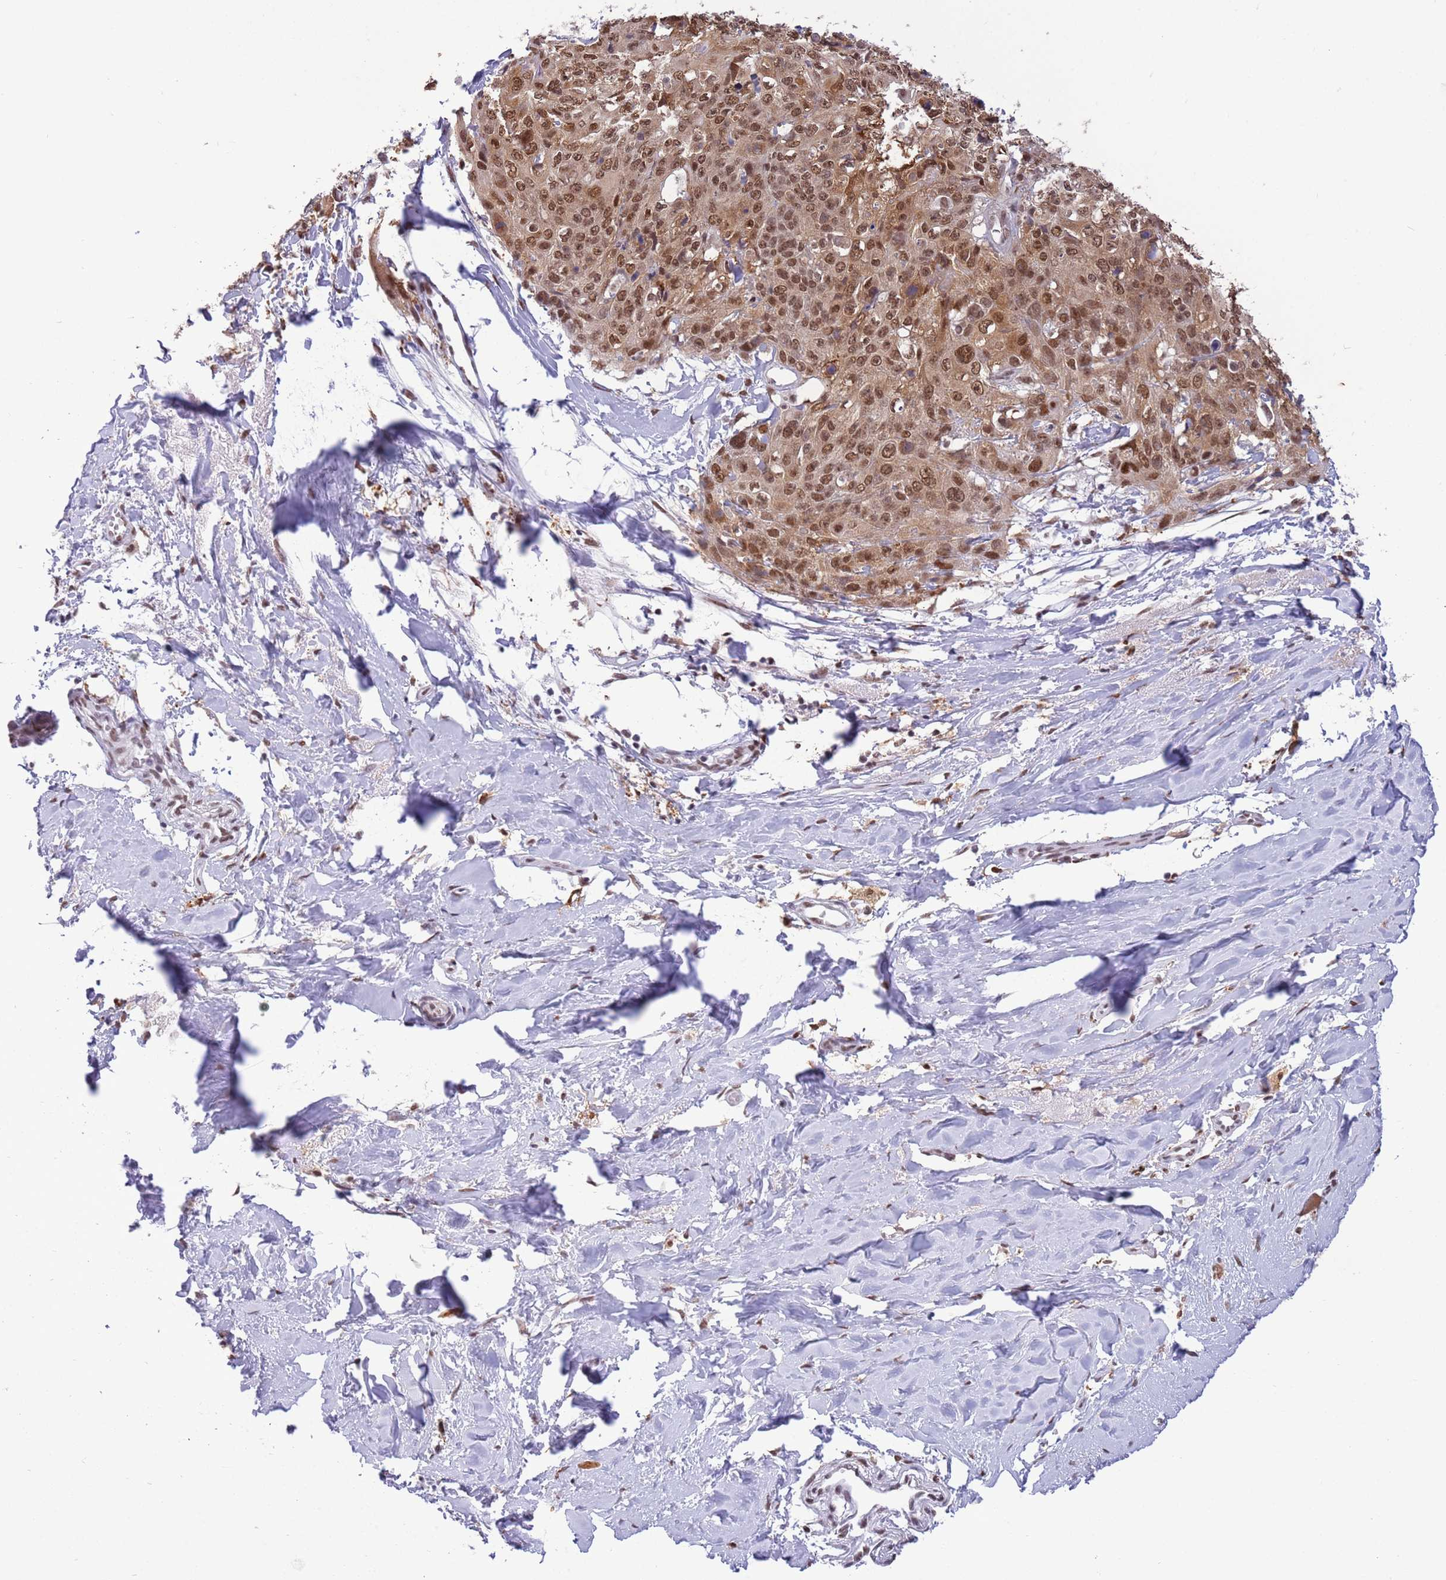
{"staining": {"intensity": "moderate", "quantity": ">75%", "location": "cytoplasmic/membranous,nuclear"}, "tissue": "skin cancer", "cell_type": "Tumor cells", "image_type": "cancer", "snomed": [{"axis": "morphology", "description": "Squamous cell carcinoma, NOS"}, {"axis": "topography", "description": "Skin"}, {"axis": "topography", "description": "Vulva"}], "caption": "Immunohistochemistry (DAB (3,3'-diaminobenzidine)) staining of human skin squamous cell carcinoma reveals moderate cytoplasmic/membranous and nuclear protein positivity in about >75% of tumor cells.", "gene": "TRIM32", "patient": {"sex": "female", "age": 85}}